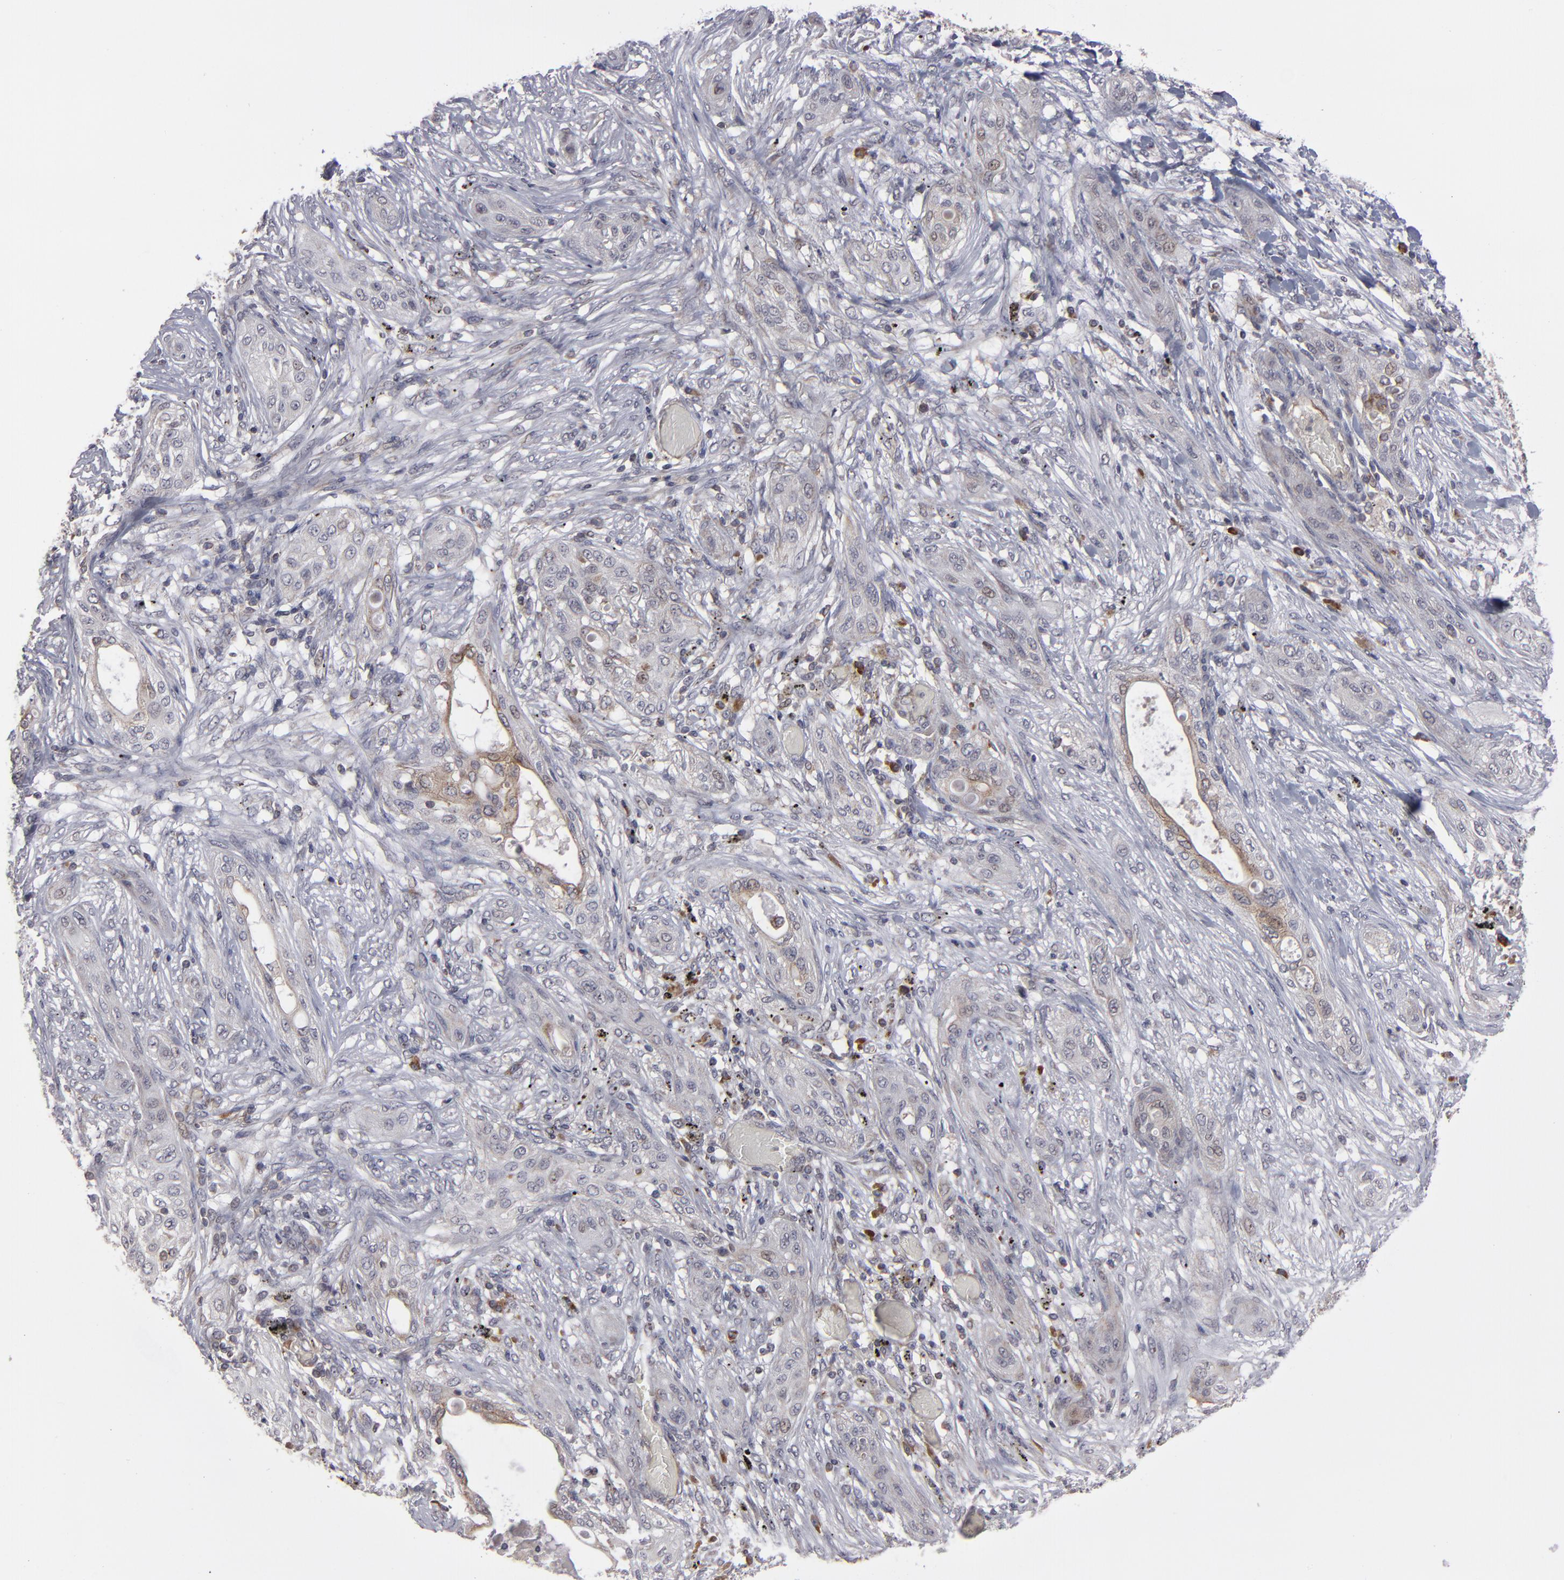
{"staining": {"intensity": "moderate", "quantity": "<25%", "location": "cytoplasmic/membranous"}, "tissue": "lung cancer", "cell_type": "Tumor cells", "image_type": "cancer", "snomed": [{"axis": "morphology", "description": "Squamous cell carcinoma, NOS"}, {"axis": "topography", "description": "Lung"}], "caption": "Immunohistochemistry (IHC) (DAB) staining of squamous cell carcinoma (lung) reveals moderate cytoplasmic/membranous protein expression in approximately <25% of tumor cells. Using DAB (brown) and hematoxylin (blue) stains, captured at high magnification using brightfield microscopy.", "gene": "GLCCI1", "patient": {"sex": "female", "age": 47}}